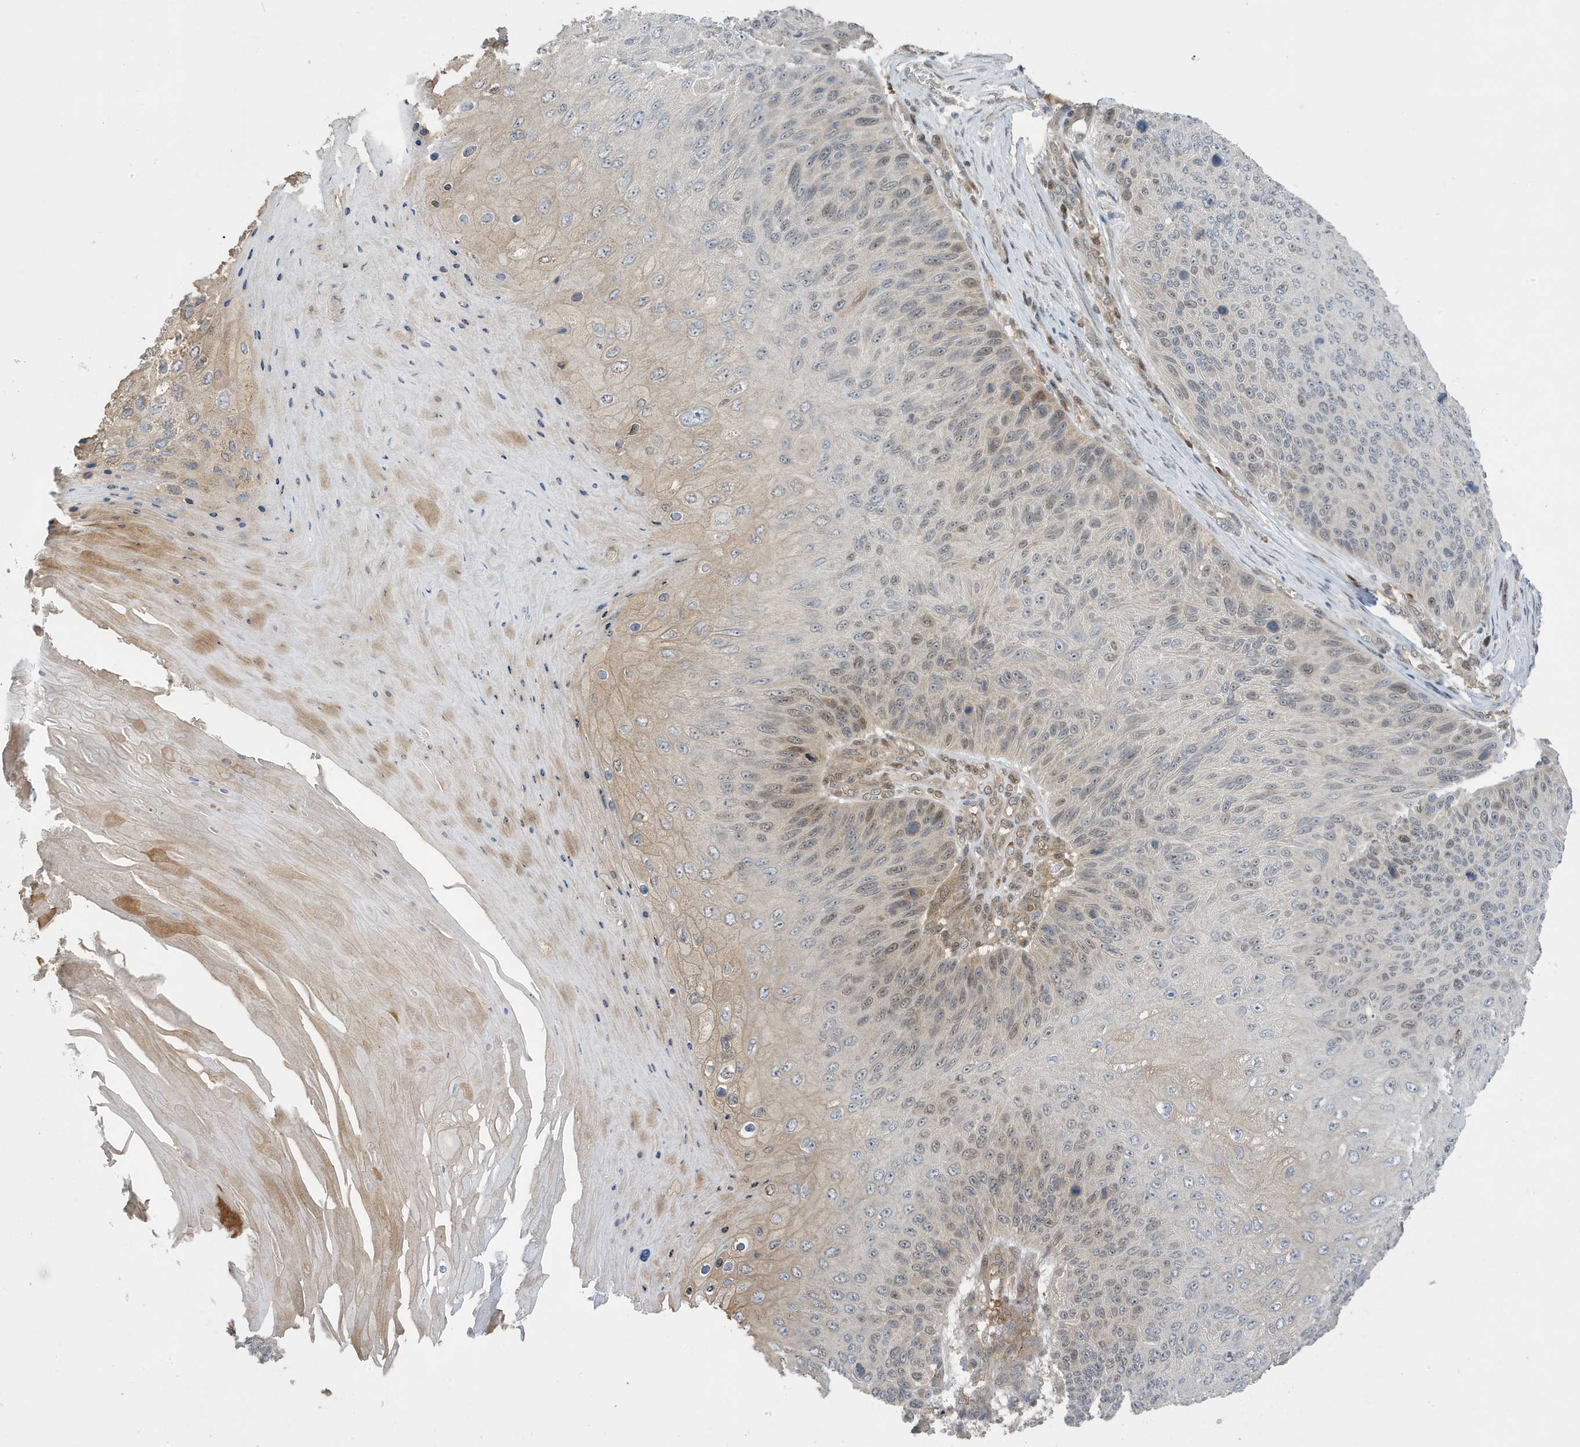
{"staining": {"intensity": "weak", "quantity": "25%-75%", "location": "cytoplasmic/membranous,nuclear"}, "tissue": "skin cancer", "cell_type": "Tumor cells", "image_type": "cancer", "snomed": [{"axis": "morphology", "description": "Squamous cell carcinoma, NOS"}, {"axis": "topography", "description": "Skin"}], "caption": "Human squamous cell carcinoma (skin) stained for a protein (brown) displays weak cytoplasmic/membranous and nuclear positive staining in approximately 25%-75% of tumor cells.", "gene": "NCOA7", "patient": {"sex": "female", "age": 88}}